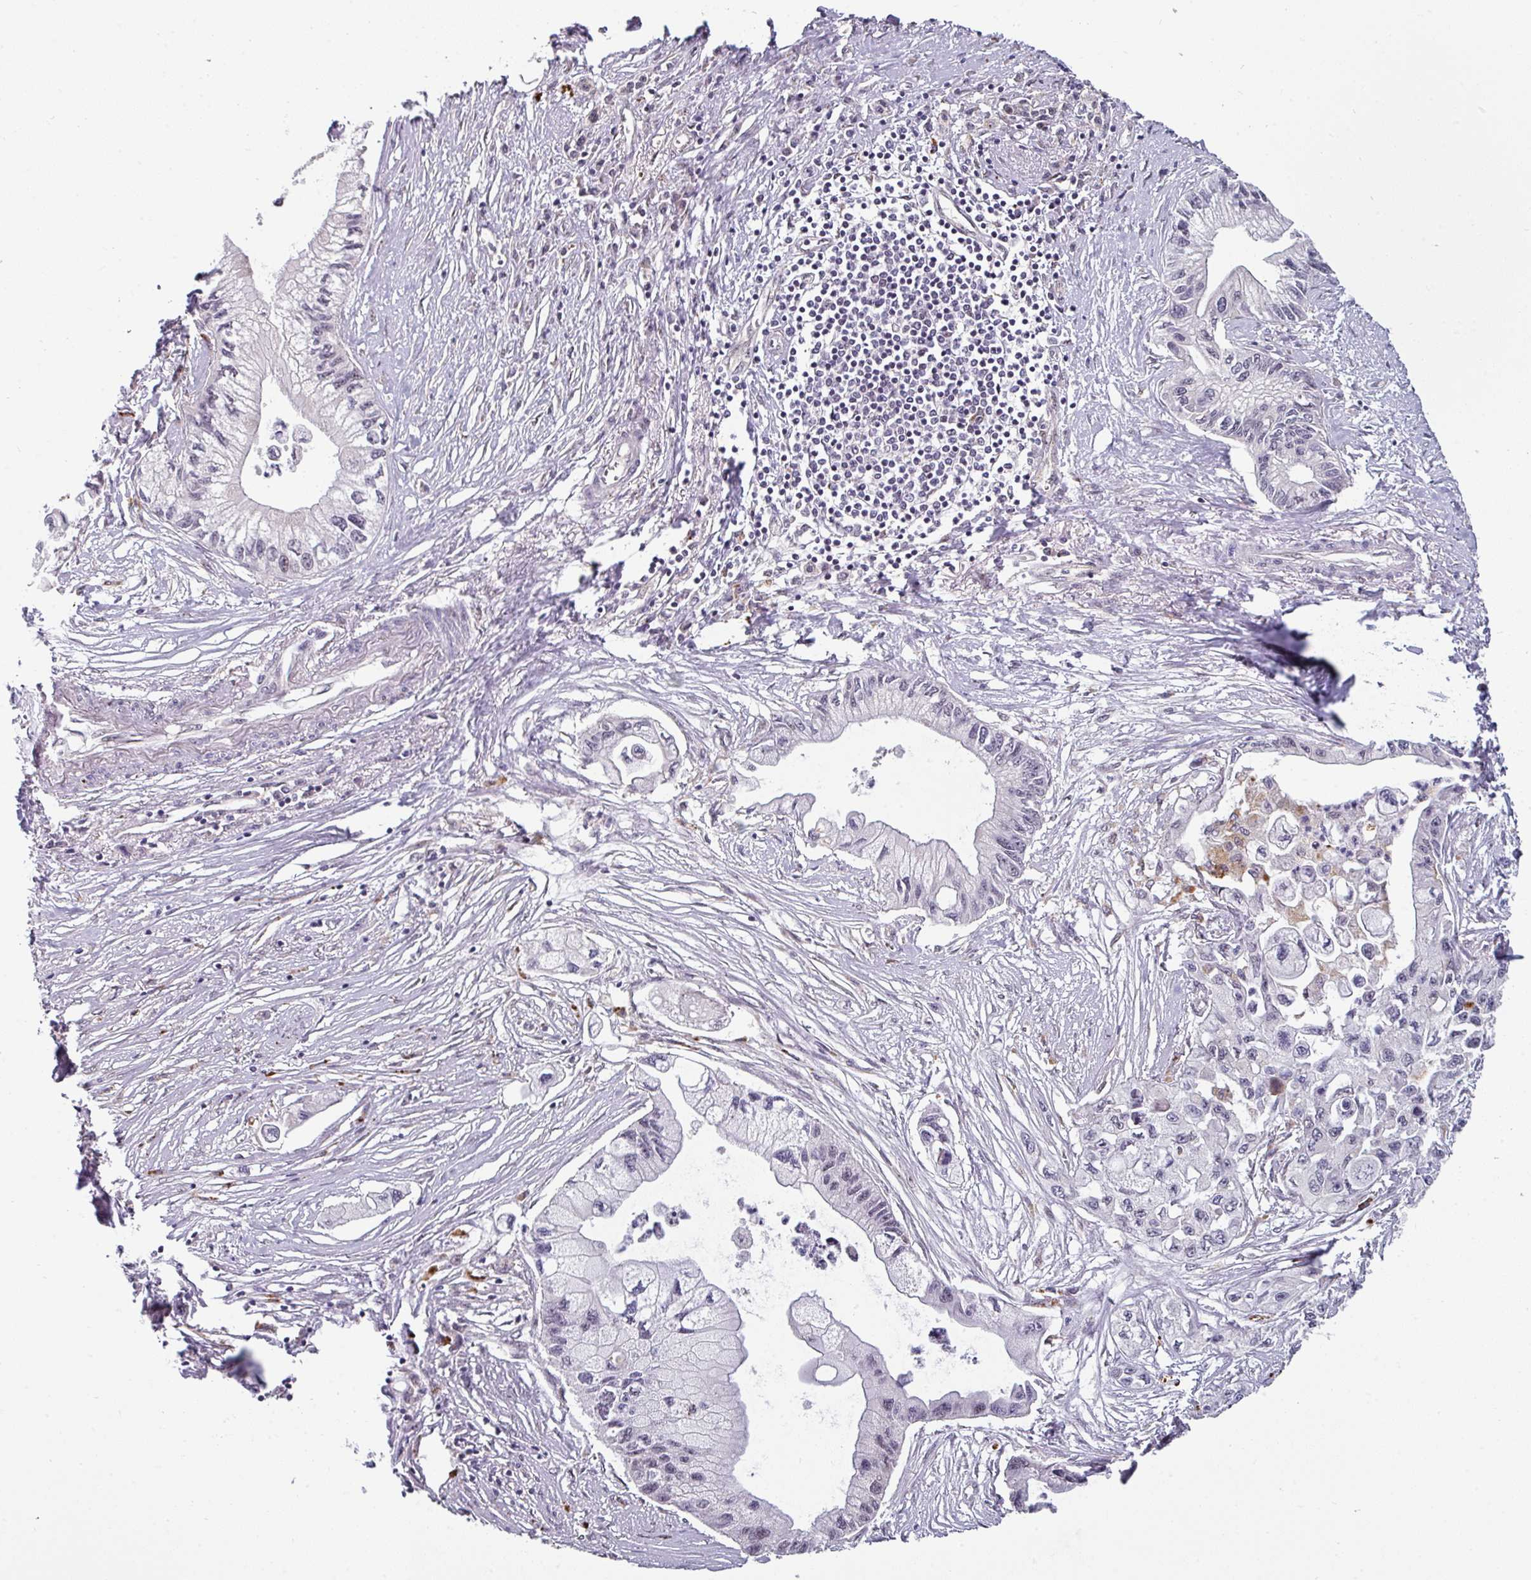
{"staining": {"intensity": "negative", "quantity": "none", "location": "none"}, "tissue": "pancreatic cancer", "cell_type": "Tumor cells", "image_type": "cancer", "snomed": [{"axis": "morphology", "description": "Adenocarcinoma, NOS"}, {"axis": "topography", "description": "Pancreas"}], "caption": "Immunohistochemistry (IHC) of human adenocarcinoma (pancreatic) reveals no staining in tumor cells.", "gene": "SWSAP1", "patient": {"sex": "male", "age": 61}}